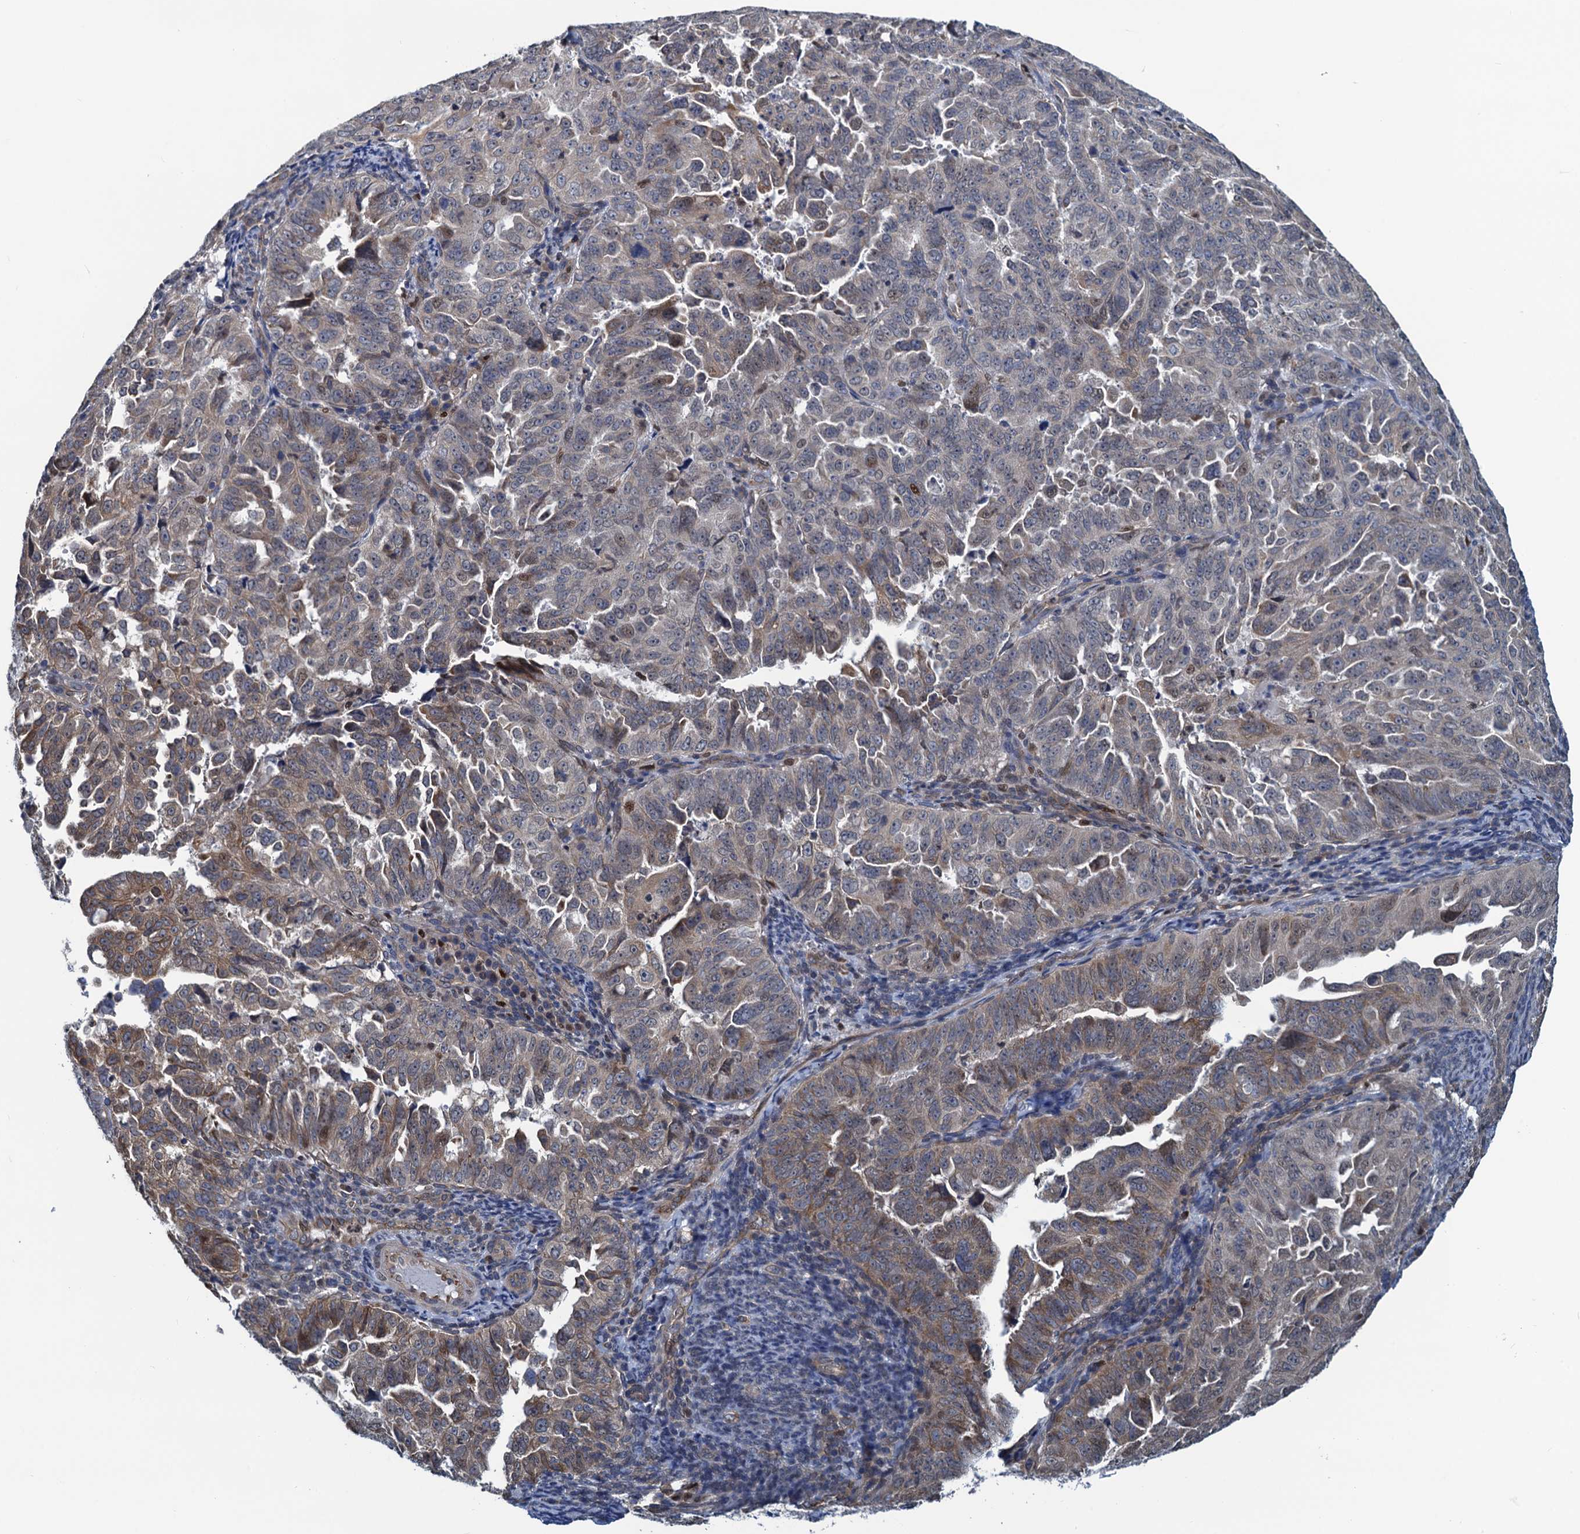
{"staining": {"intensity": "weak", "quantity": "<25%", "location": "cytoplasmic/membranous,nuclear"}, "tissue": "endometrial cancer", "cell_type": "Tumor cells", "image_type": "cancer", "snomed": [{"axis": "morphology", "description": "Adenocarcinoma, NOS"}, {"axis": "topography", "description": "Endometrium"}], "caption": "Immunohistochemistry (IHC) of human endometrial cancer (adenocarcinoma) shows no staining in tumor cells. (Brightfield microscopy of DAB immunohistochemistry (IHC) at high magnification).", "gene": "RNF125", "patient": {"sex": "female", "age": 65}}